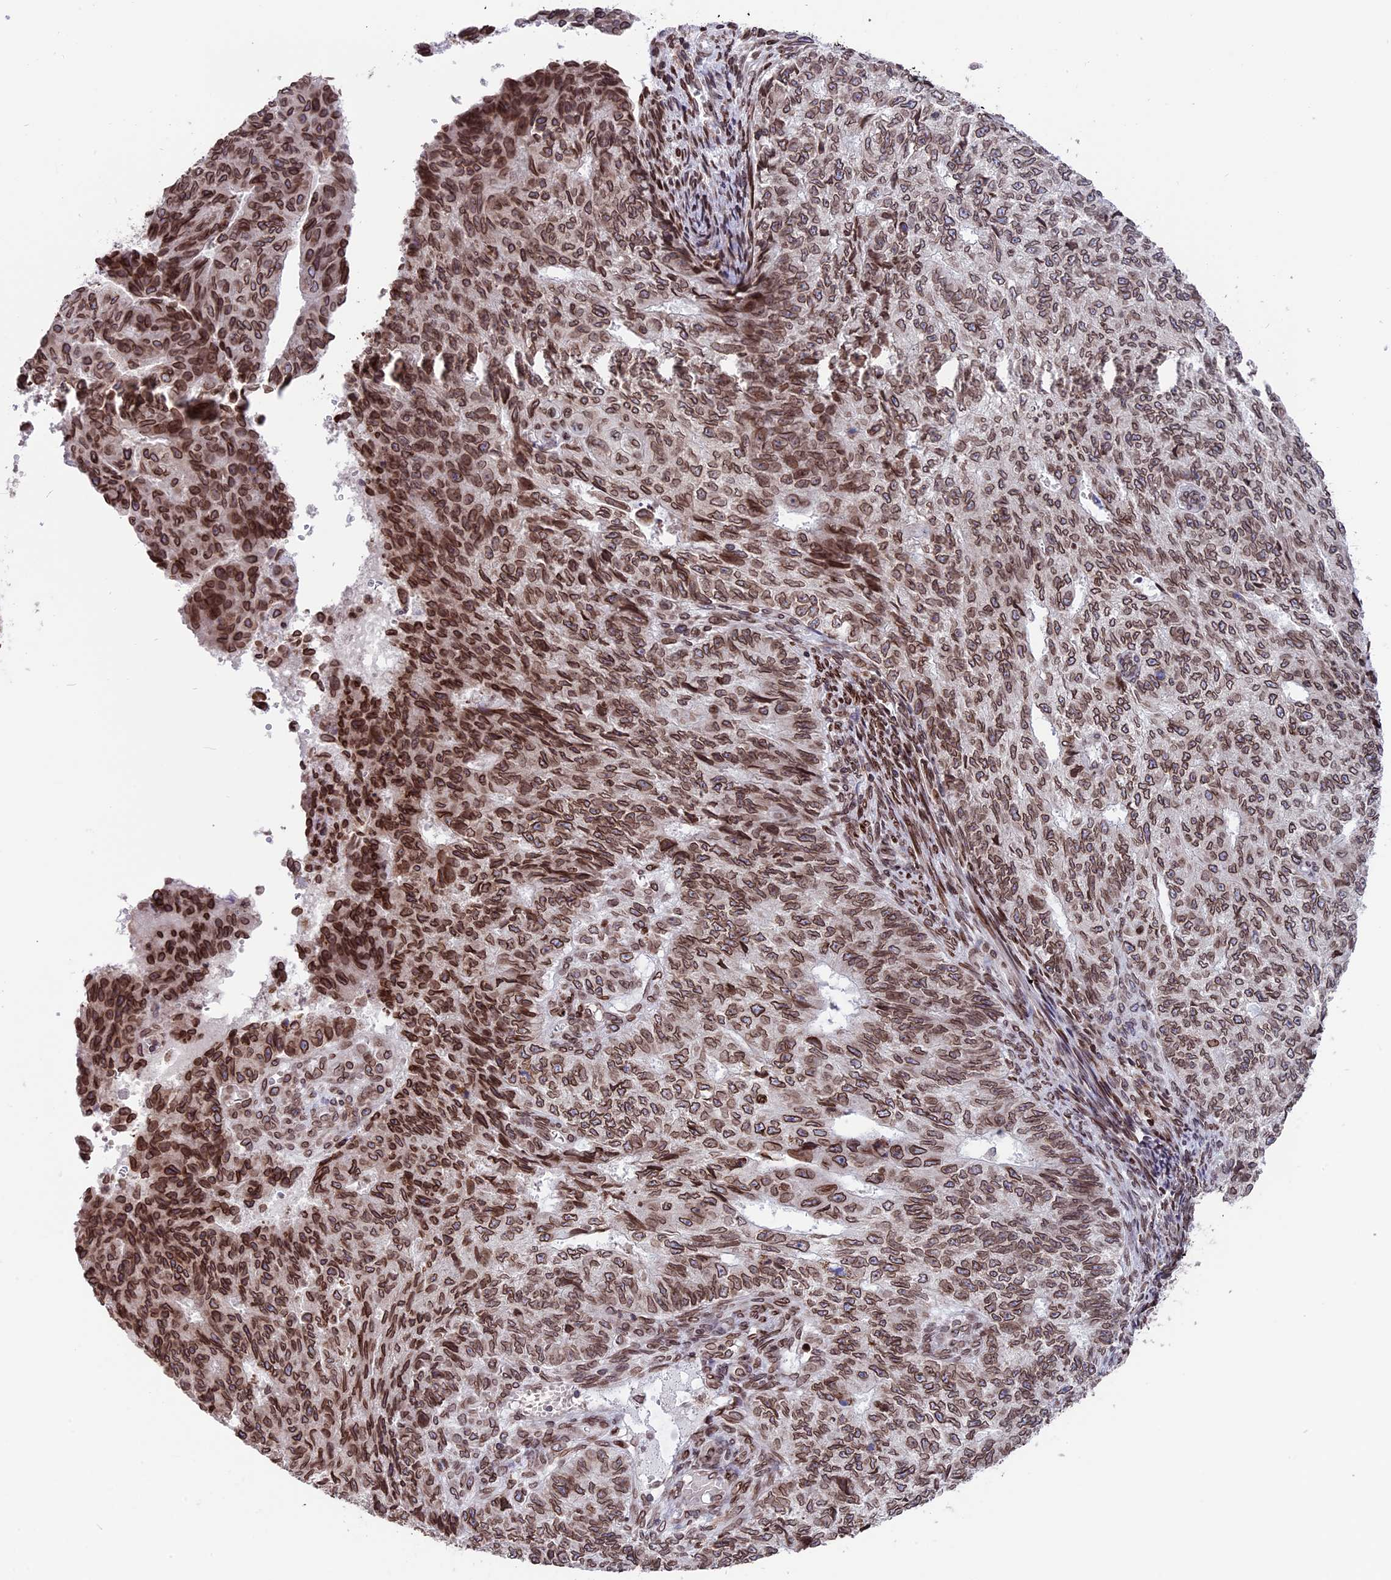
{"staining": {"intensity": "moderate", "quantity": ">75%", "location": "cytoplasmic/membranous,nuclear"}, "tissue": "endometrial cancer", "cell_type": "Tumor cells", "image_type": "cancer", "snomed": [{"axis": "morphology", "description": "Adenocarcinoma, NOS"}, {"axis": "topography", "description": "Endometrium"}], "caption": "IHC of human endometrial cancer exhibits medium levels of moderate cytoplasmic/membranous and nuclear positivity in about >75% of tumor cells. (DAB (3,3'-diaminobenzidine) IHC, brown staining for protein, blue staining for nuclei).", "gene": "PTCHD4", "patient": {"sex": "female", "age": 32}}